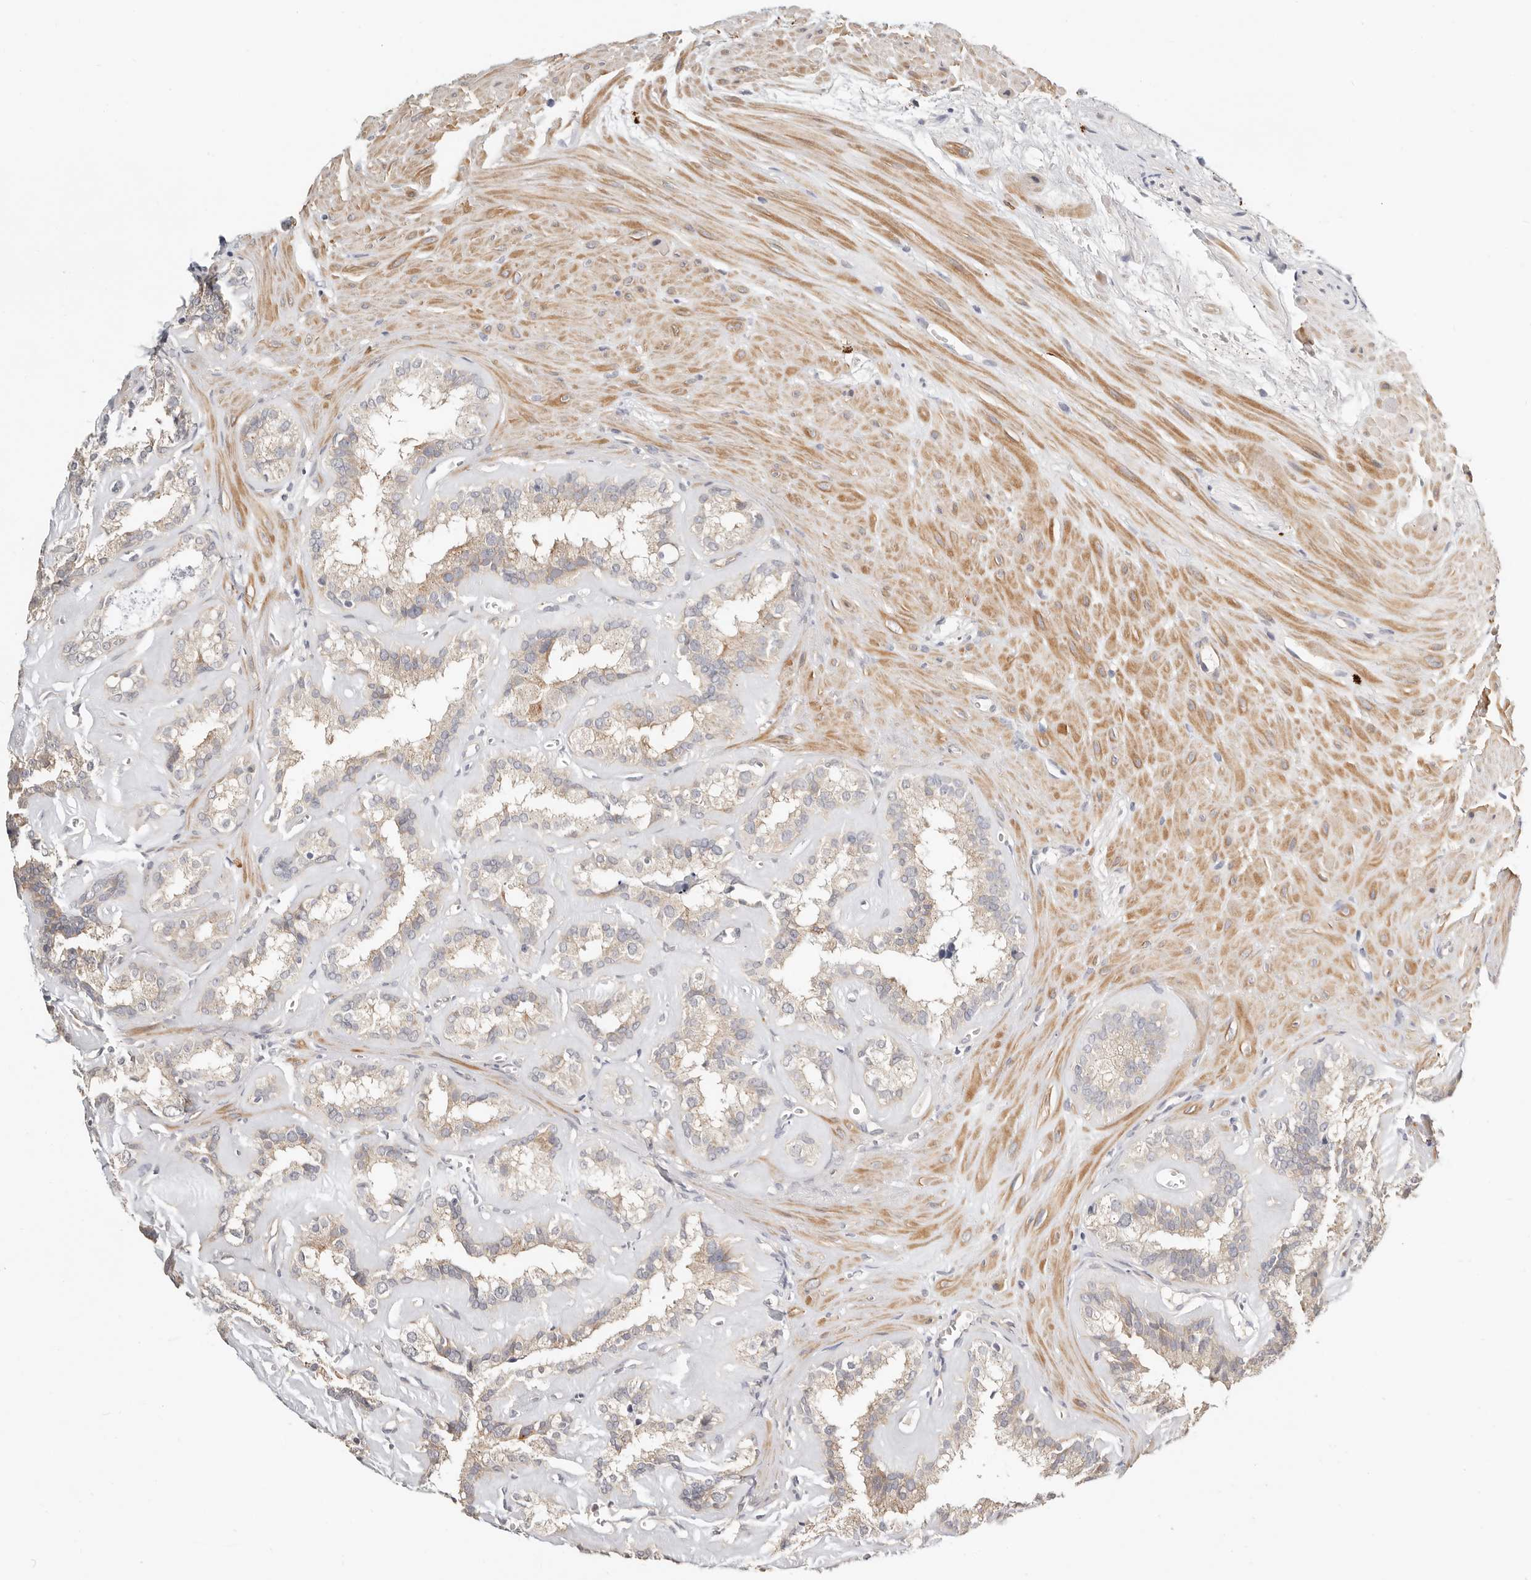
{"staining": {"intensity": "weak", "quantity": "25%-75%", "location": "cytoplasmic/membranous"}, "tissue": "seminal vesicle", "cell_type": "Glandular cells", "image_type": "normal", "snomed": [{"axis": "morphology", "description": "Normal tissue, NOS"}, {"axis": "topography", "description": "Prostate"}, {"axis": "topography", "description": "Seminal veicle"}], "caption": "Glandular cells reveal weak cytoplasmic/membranous staining in about 25%-75% of cells in unremarkable seminal vesicle. (Stains: DAB (3,3'-diaminobenzidine) in brown, nuclei in blue, Microscopy: brightfield microscopy at high magnification).", "gene": "ZRANB1", "patient": {"sex": "male", "age": 59}}